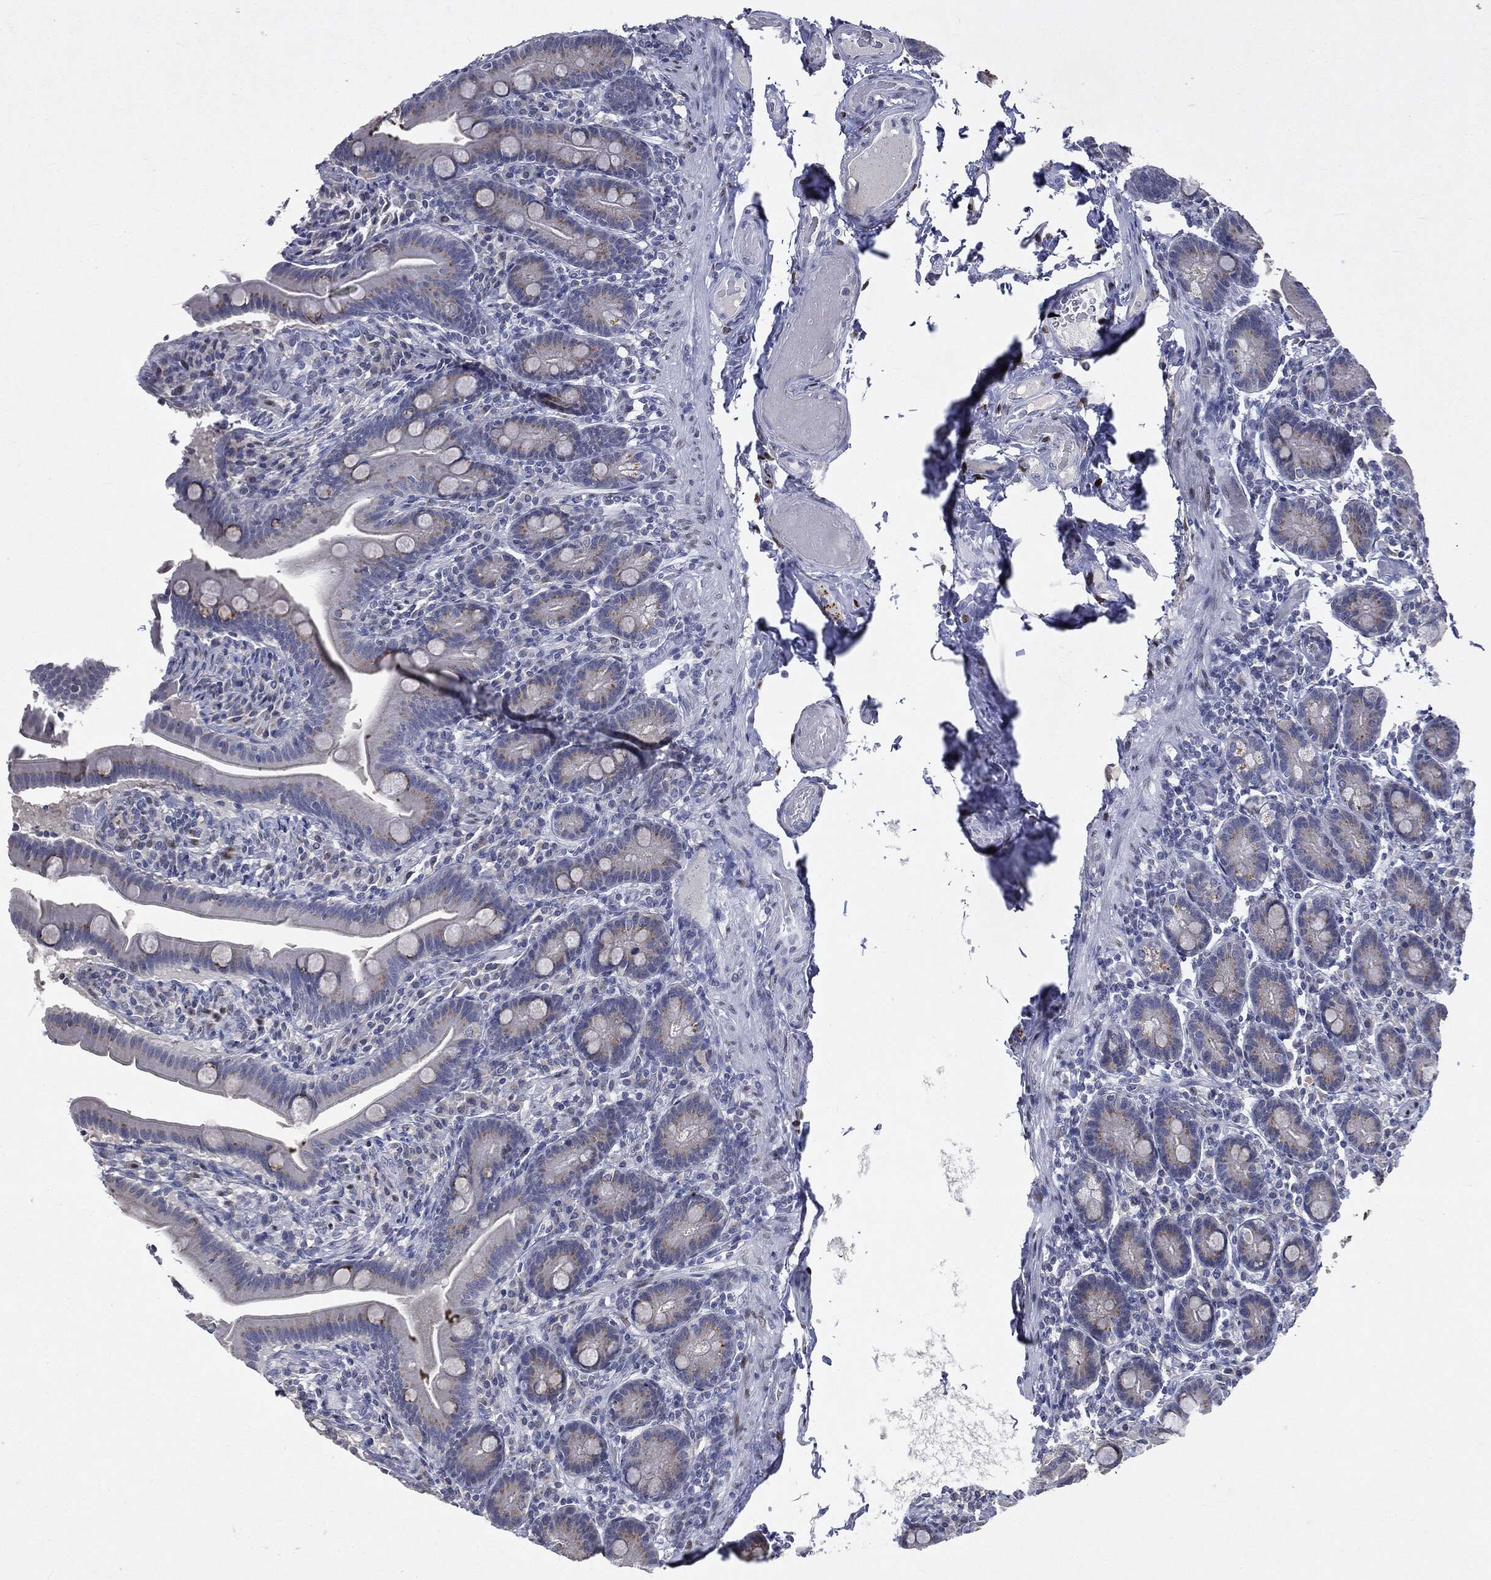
{"staining": {"intensity": "moderate", "quantity": "<25%", "location": "cytoplasmic/membranous"}, "tissue": "small intestine", "cell_type": "Glandular cells", "image_type": "normal", "snomed": [{"axis": "morphology", "description": "Normal tissue, NOS"}, {"axis": "topography", "description": "Small intestine"}], "caption": "IHC staining of normal small intestine, which displays low levels of moderate cytoplasmic/membranous positivity in approximately <25% of glandular cells indicating moderate cytoplasmic/membranous protein staining. The staining was performed using DAB (3,3'-diaminobenzidine) (brown) for protein detection and nuclei were counterstained in hematoxylin (blue).", "gene": "CASD1", "patient": {"sex": "male", "age": 66}}